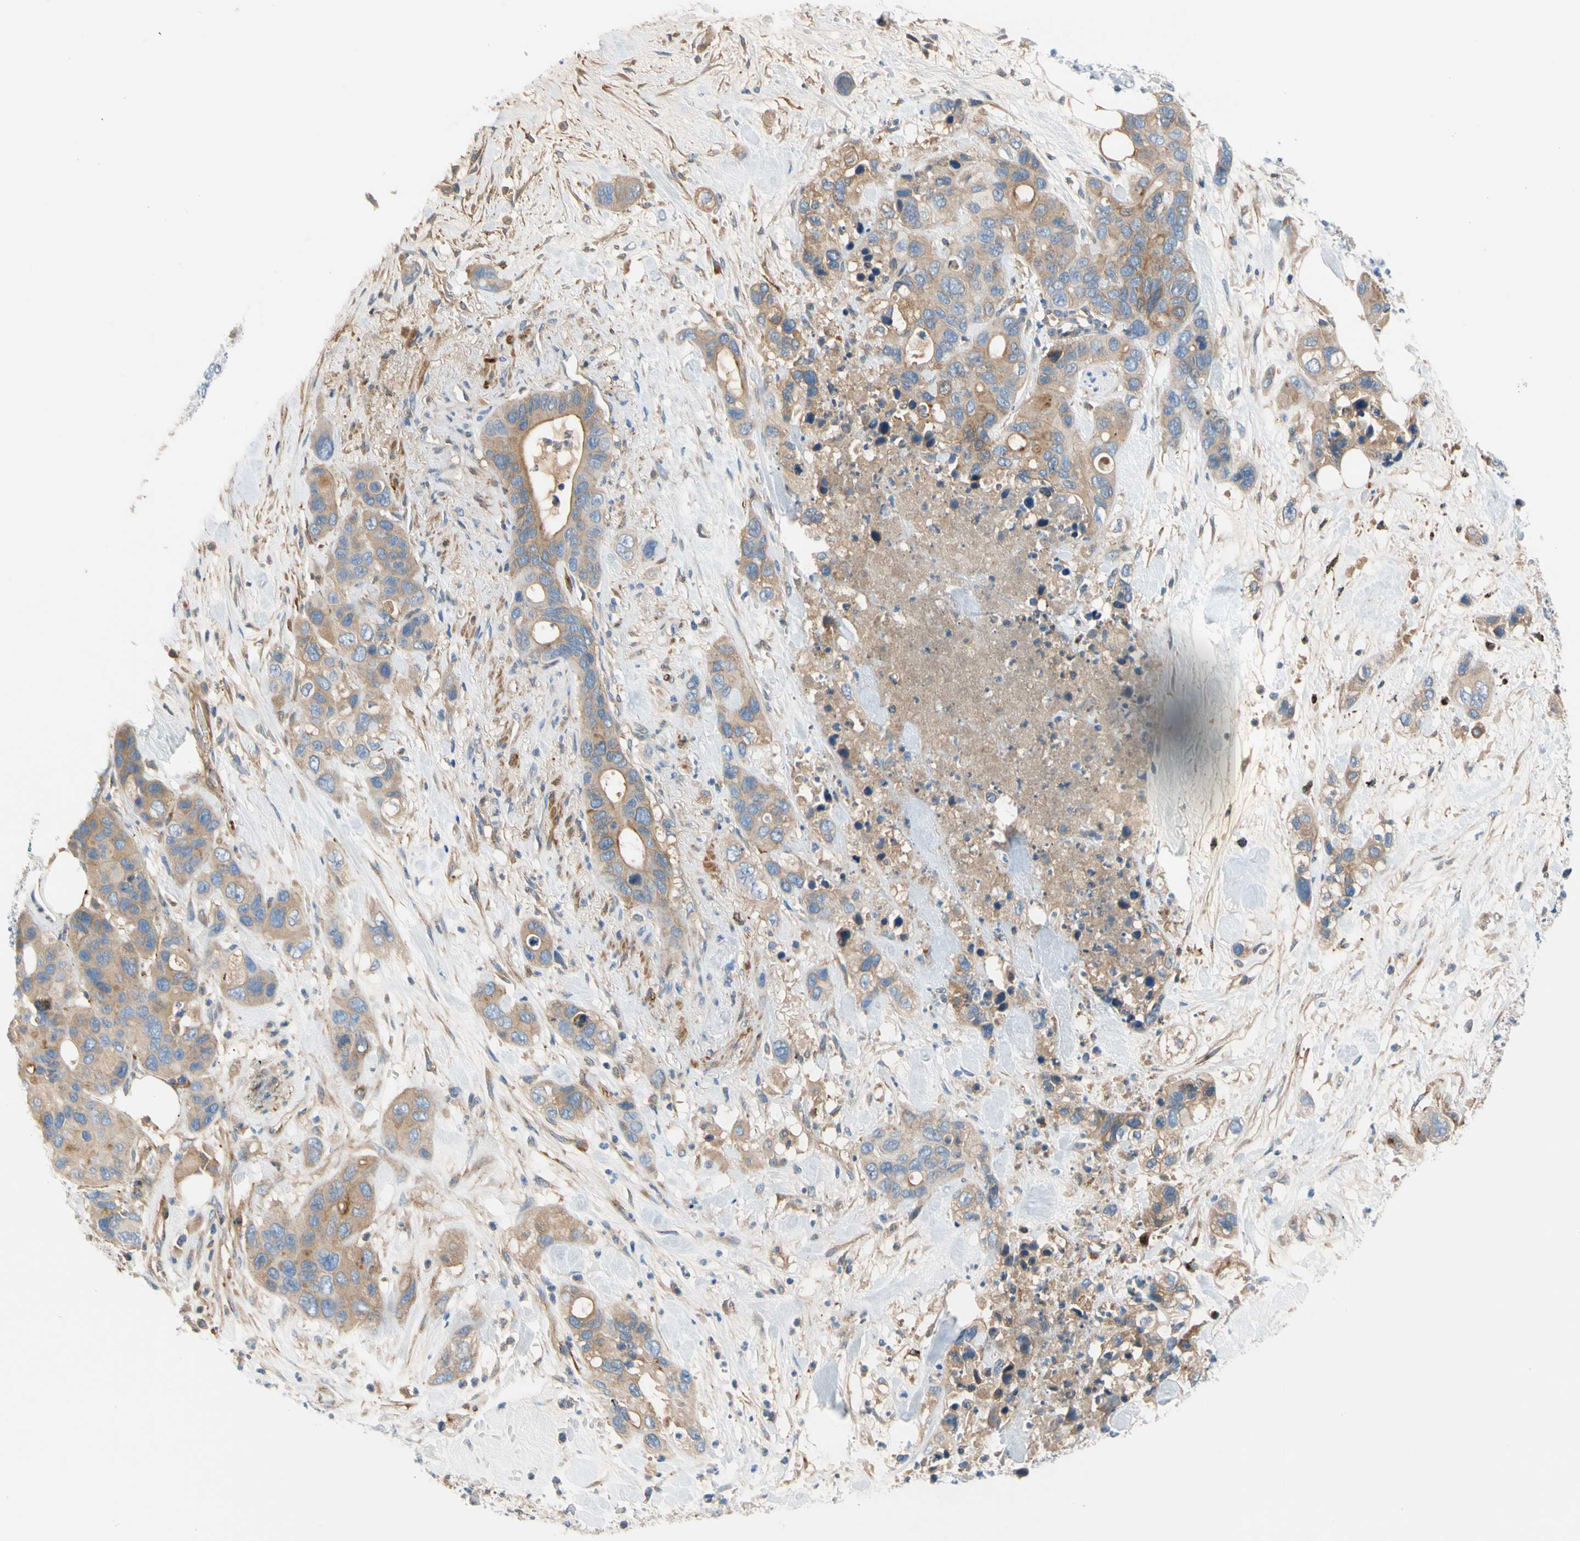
{"staining": {"intensity": "weak", "quantity": "25%-75%", "location": "cytoplasmic/membranous"}, "tissue": "pancreatic cancer", "cell_type": "Tumor cells", "image_type": "cancer", "snomed": [{"axis": "morphology", "description": "Adenocarcinoma, NOS"}, {"axis": "topography", "description": "Pancreas"}], "caption": "Immunohistochemical staining of adenocarcinoma (pancreatic) exhibits low levels of weak cytoplasmic/membranous protein staining in about 25%-75% of tumor cells.", "gene": "ENTREP3", "patient": {"sex": "female", "age": 71}}